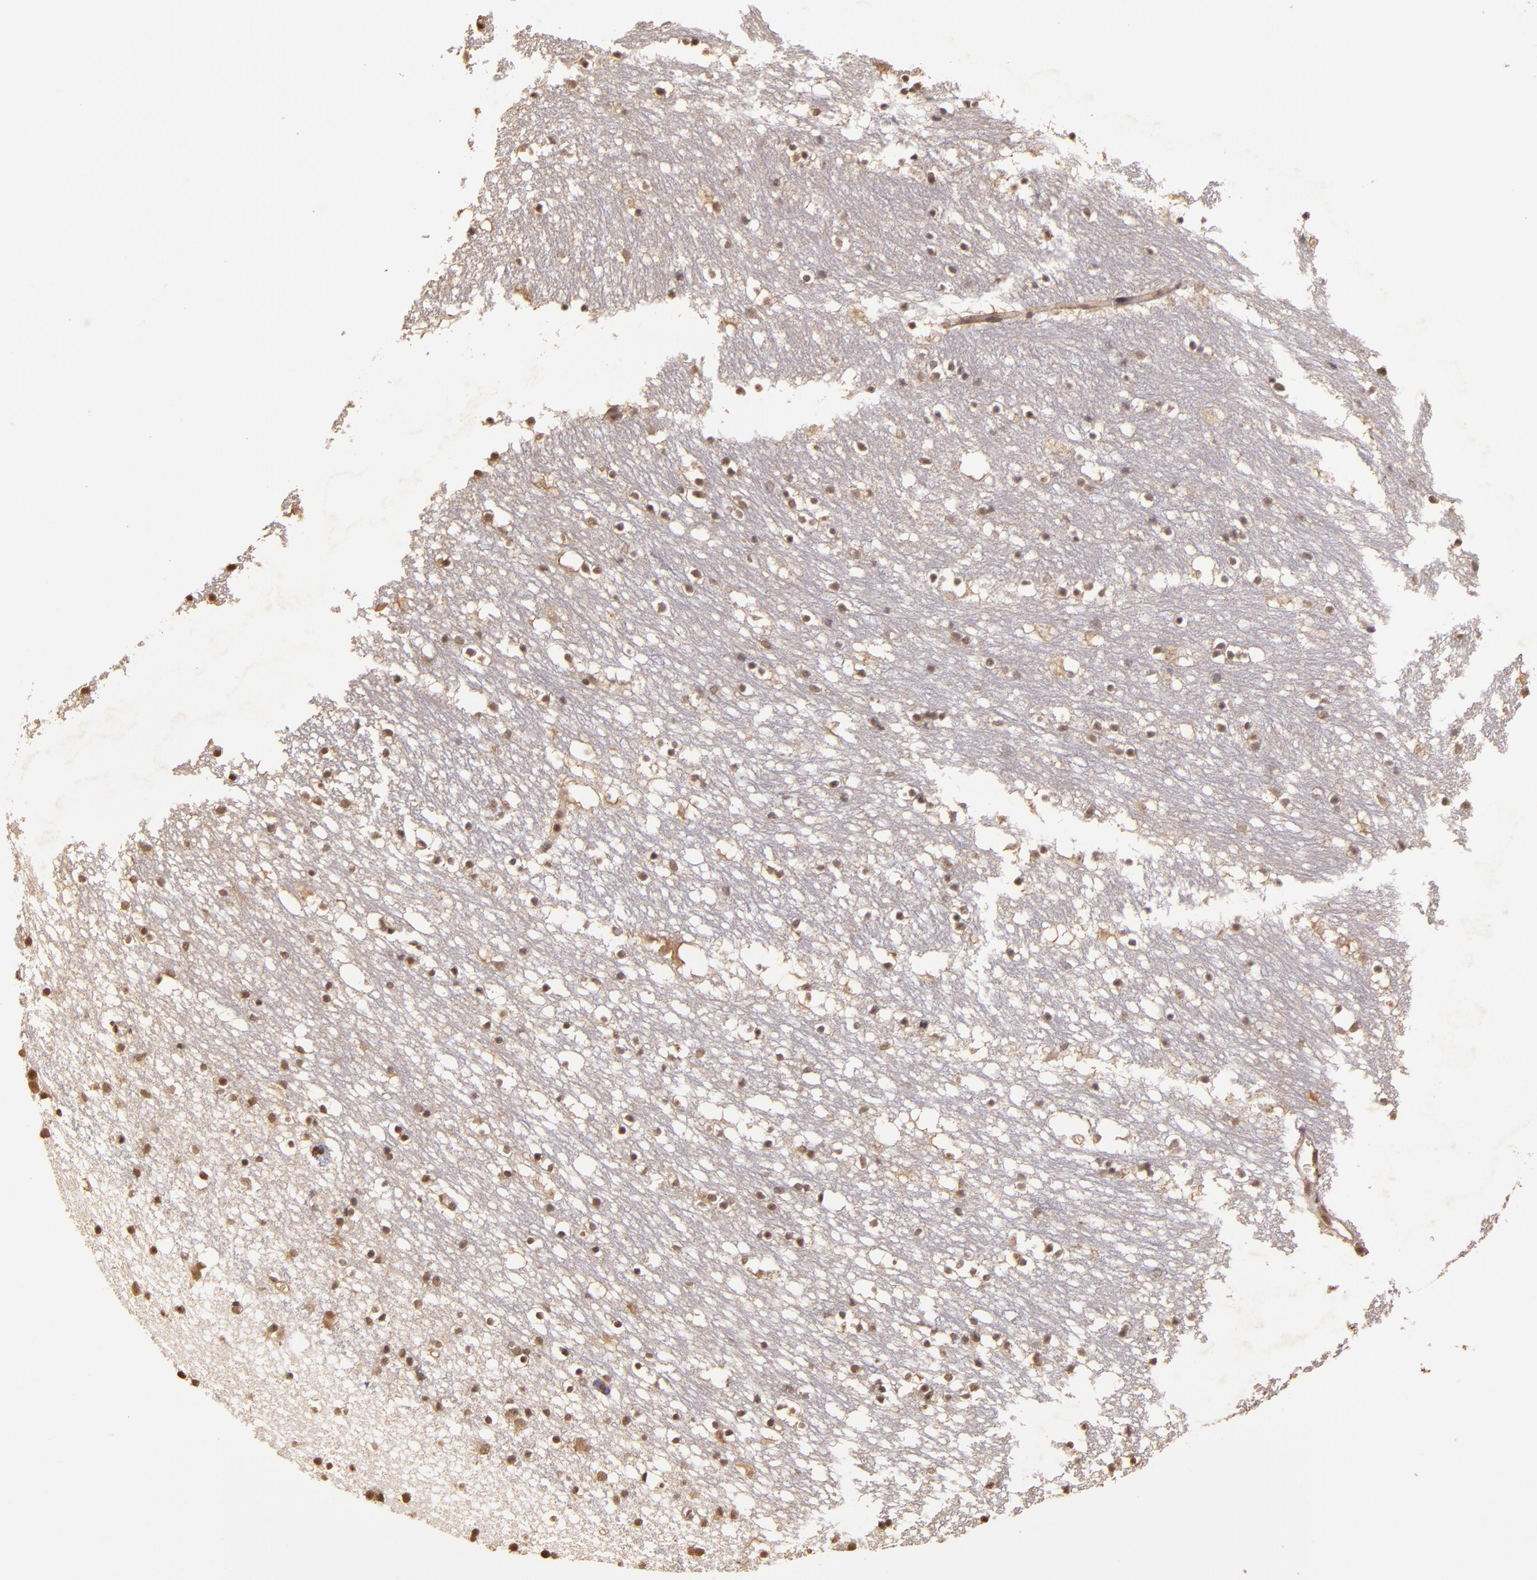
{"staining": {"intensity": "weak", "quantity": ">75%", "location": "cytoplasmic/membranous,nuclear"}, "tissue": "caudate", "cell_type": "Glial cells", "image_type": "normal", "snomed": [{"axis": "morphology", "description": "Normal tissue, NOS"}, {"axis": "topography", "description": "Lateral ventricle wall"}], "caption": "Immunohistochemical staining of normal human caudate reveals low levels of weak cytoplasmic/membranous,nuclear positivity in approximately >75% of glial cells. The staining was performed using DAB to visualize the protein expression in brown, while the nuclei were stained in blue with hematoxylin (Magnification: 20x).", "gene": "CUL1", "patient": {"sex": "male", "age": 45}}